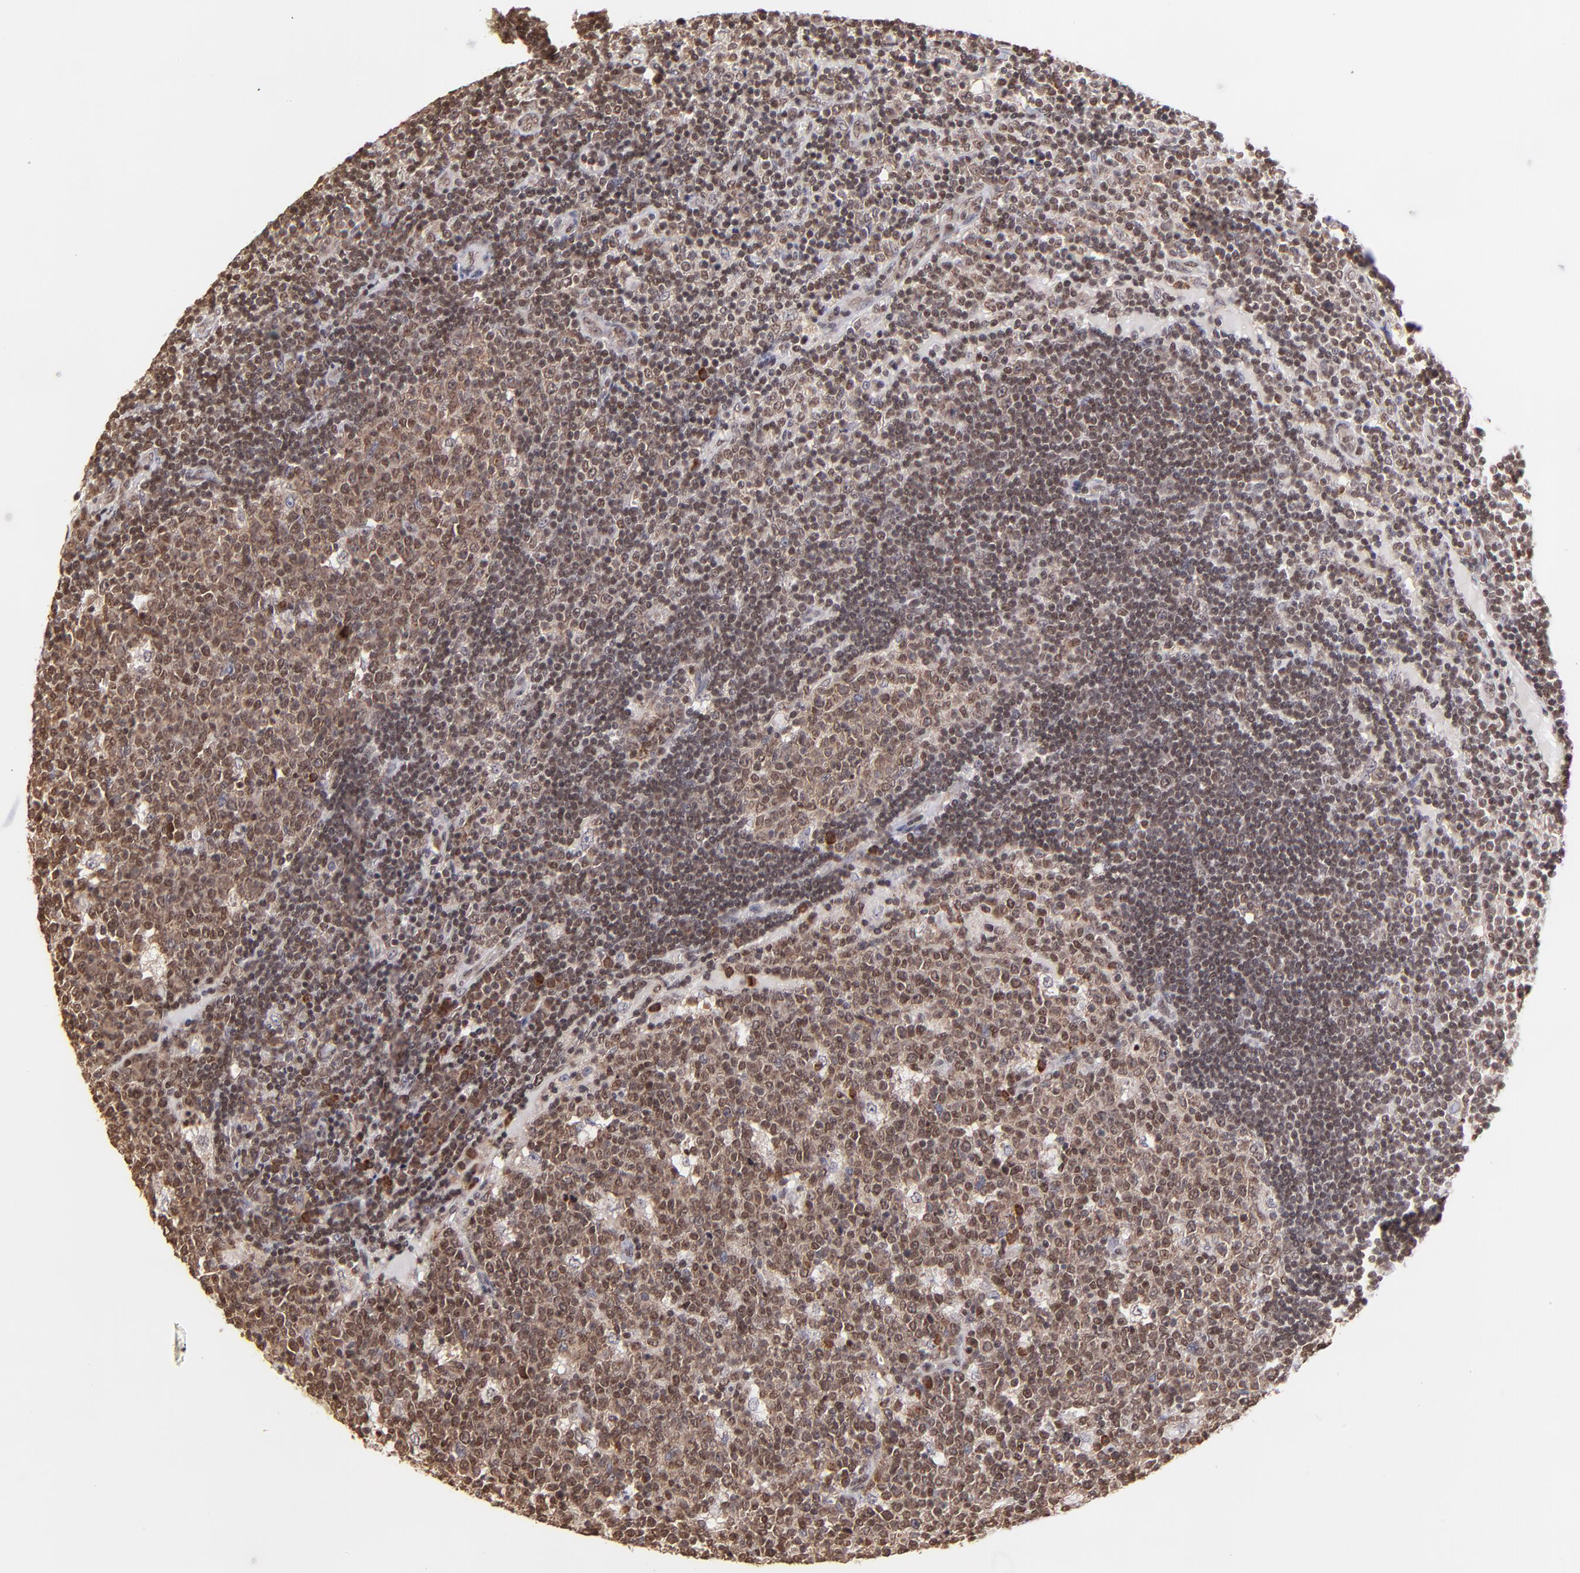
{"staining": {"intensity": "strong", "quantity": ">75%", "location": "cytoplasmic/membranous,nuclear"}, "tissue": "lymph node", "cell_type": "Germinal center cells", "image_type": "normal", "snomed": [{"axis": "morphology", "description": "Normal tissue, NOS"}, {"axis": "topography", "description": "Lymph node"}, {"axis": "topography", "description": "Salivary gland"}], "caption": "Protein expression analysis of benign lymph node exhibits strong cytoplasmic/membranous,nuclear positivity in approximately >75% of germinal center cells. (DAB IHC with brightfield microscopy, high magnification).", "gene": "WDR25", "patient": {"sex": "male", "age": 8}}